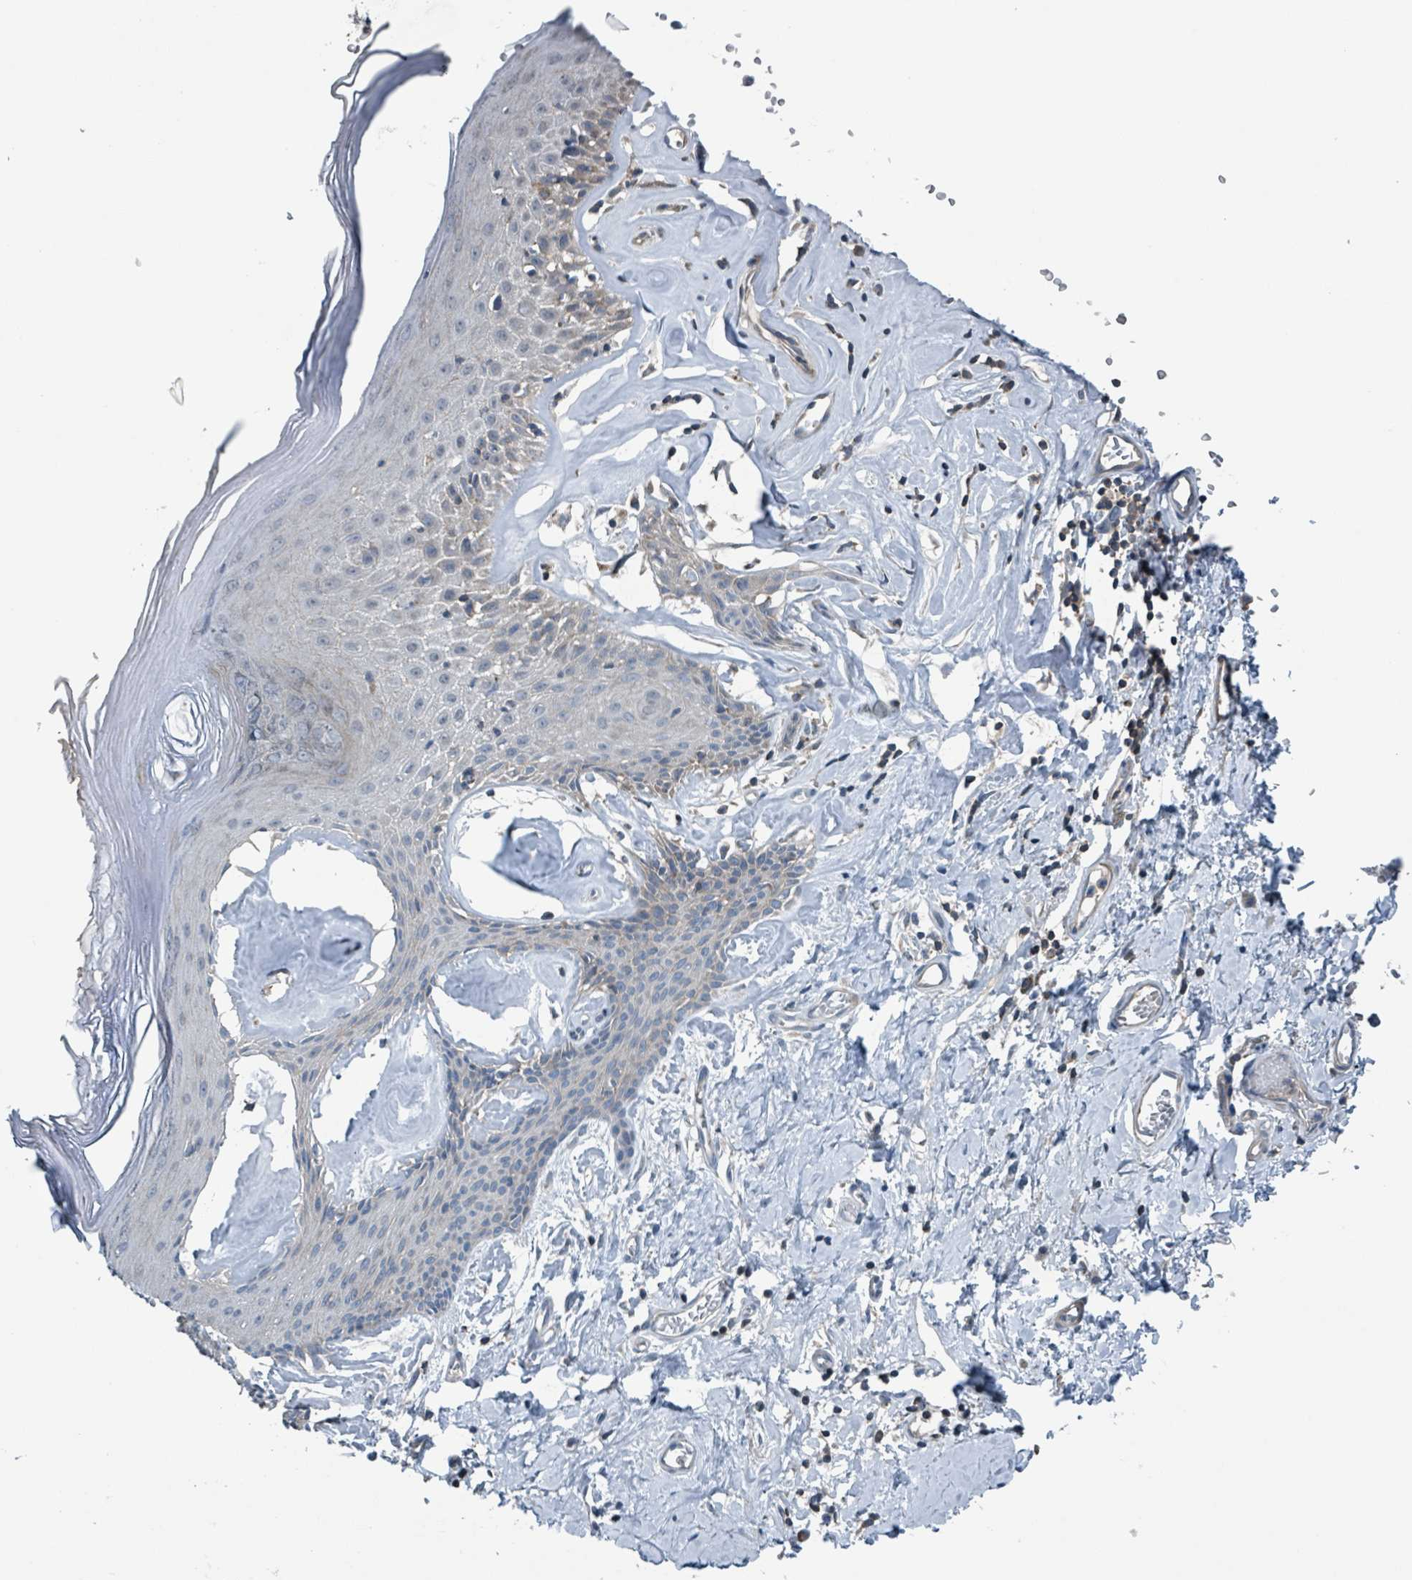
{"staining": {"intensity": "weak", "quantity": "<25%", "location": "cytoplasmic/membranous"}, "tissue": "skin", "cell_type": "Epidermal cells", "image_type": "normal", "snomed": [{"axis": "morphology", "description": "Normal tissue, NOS"}, {"axis": "morphology", "description": "Inflammation, NOS"}, {"axis": "topography", "description": "Vulva"}], "caption": "The image shows no significant positivity in epidermal cells of skin.", "gene": "ACBD4", "patient": {"sex": "female", "age": 86}}